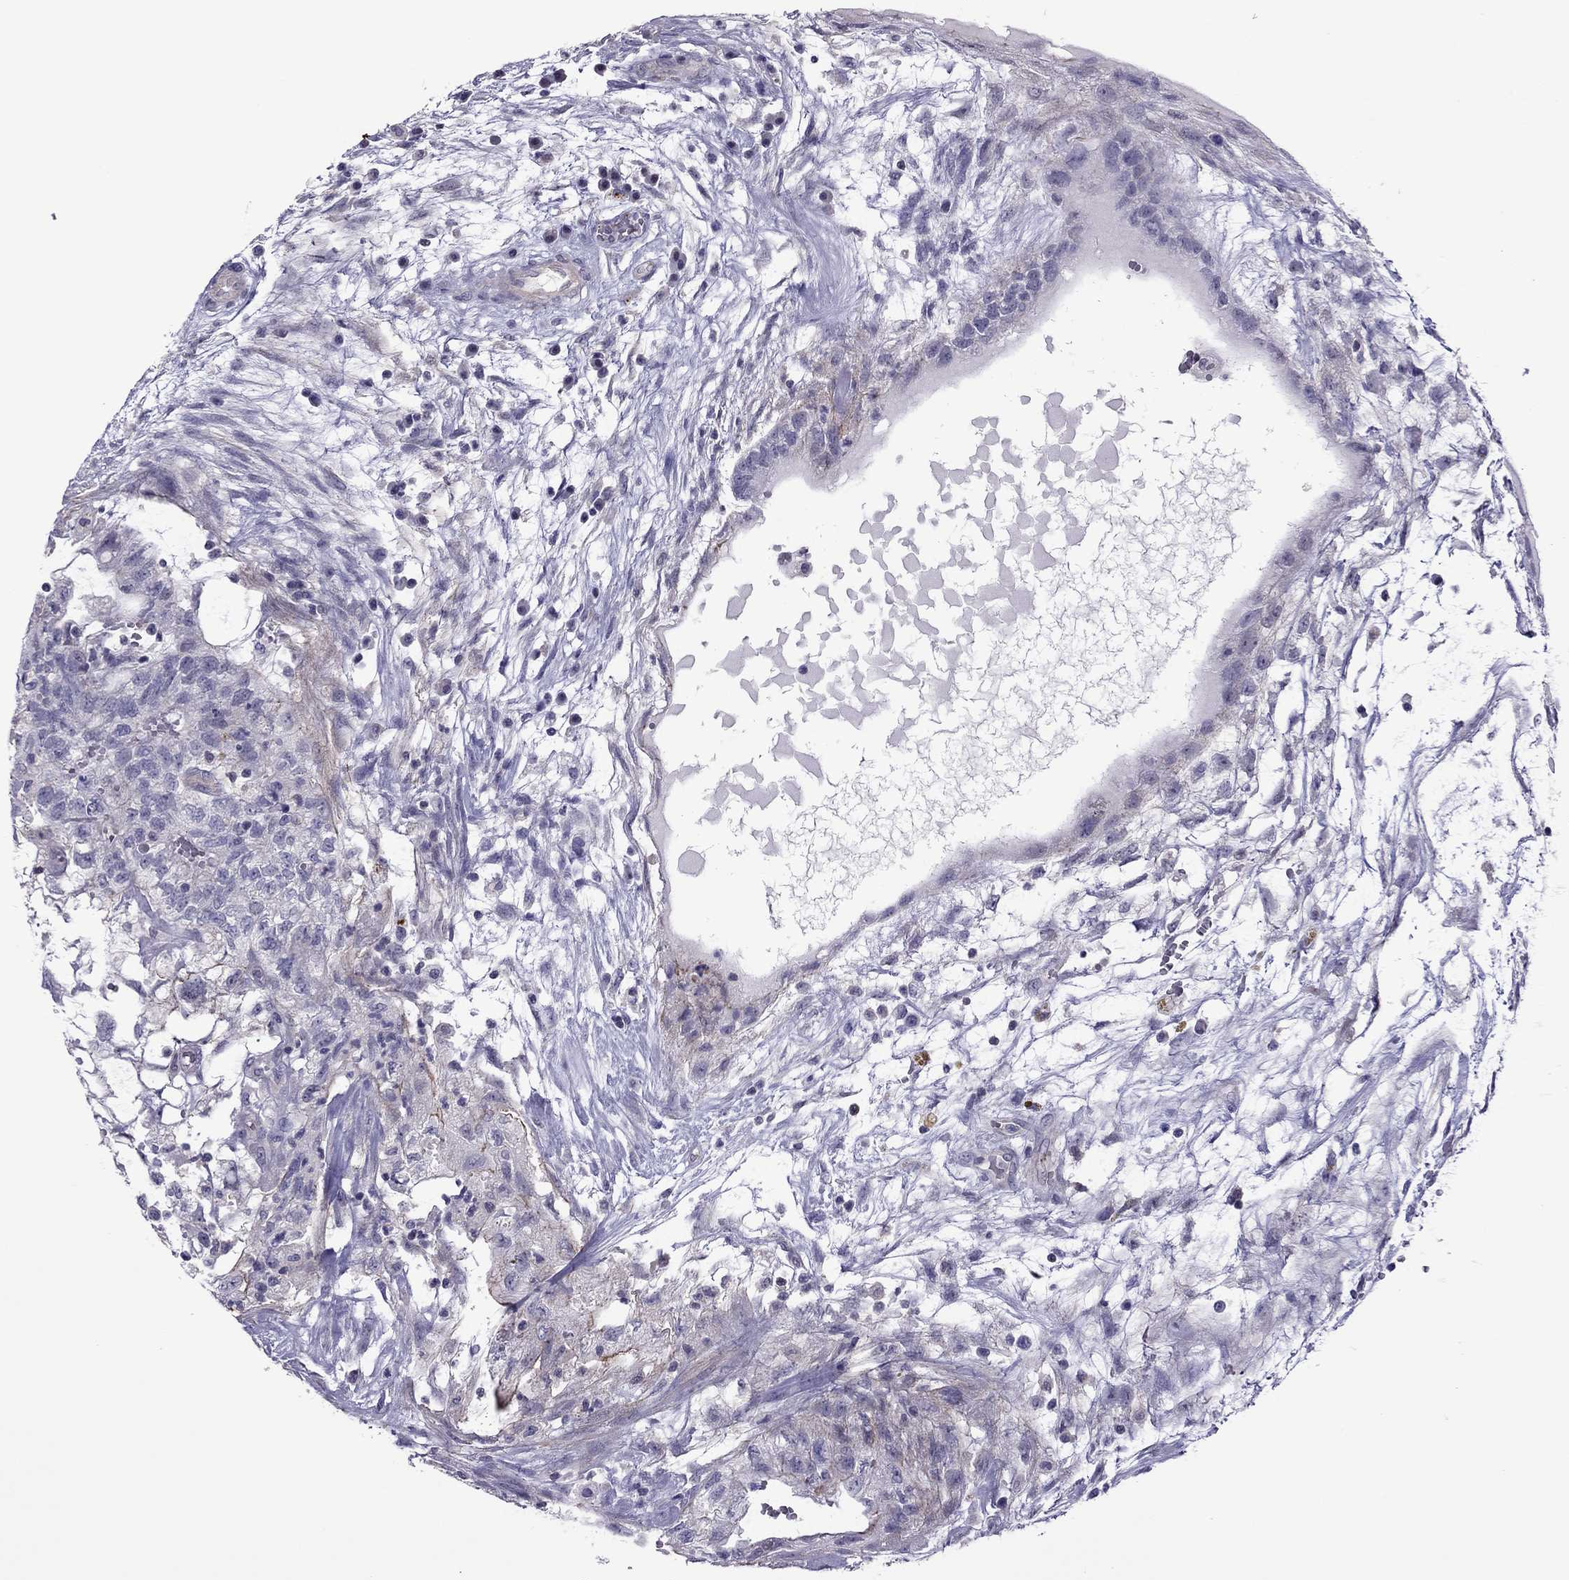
{"staining": {"intensity": "negative", "quantity": "none", "location": "none"}, "tissue": "testis cancer", "cell_type": "Tumor cells", "image_type": "cancer", "snomed": [{"axis": "morphology", "description": "Normal tissue, NOS"}, {"axis": "morphology", "description": "Carcinoma, Embryonal, NOS"}, {"axis": "topography", "description": "Testis"}, {"axis": "topography", "description": "Epididymis"}], "caption": "Immunohistochemistry of human testis cancer (embryonal carcinoma) reveals no staining in tumor cells. (IHC, brightfield microscopy, high magnification).", "gene": "SLC16A8", "patient": {"sex": "male", "age": 32}}